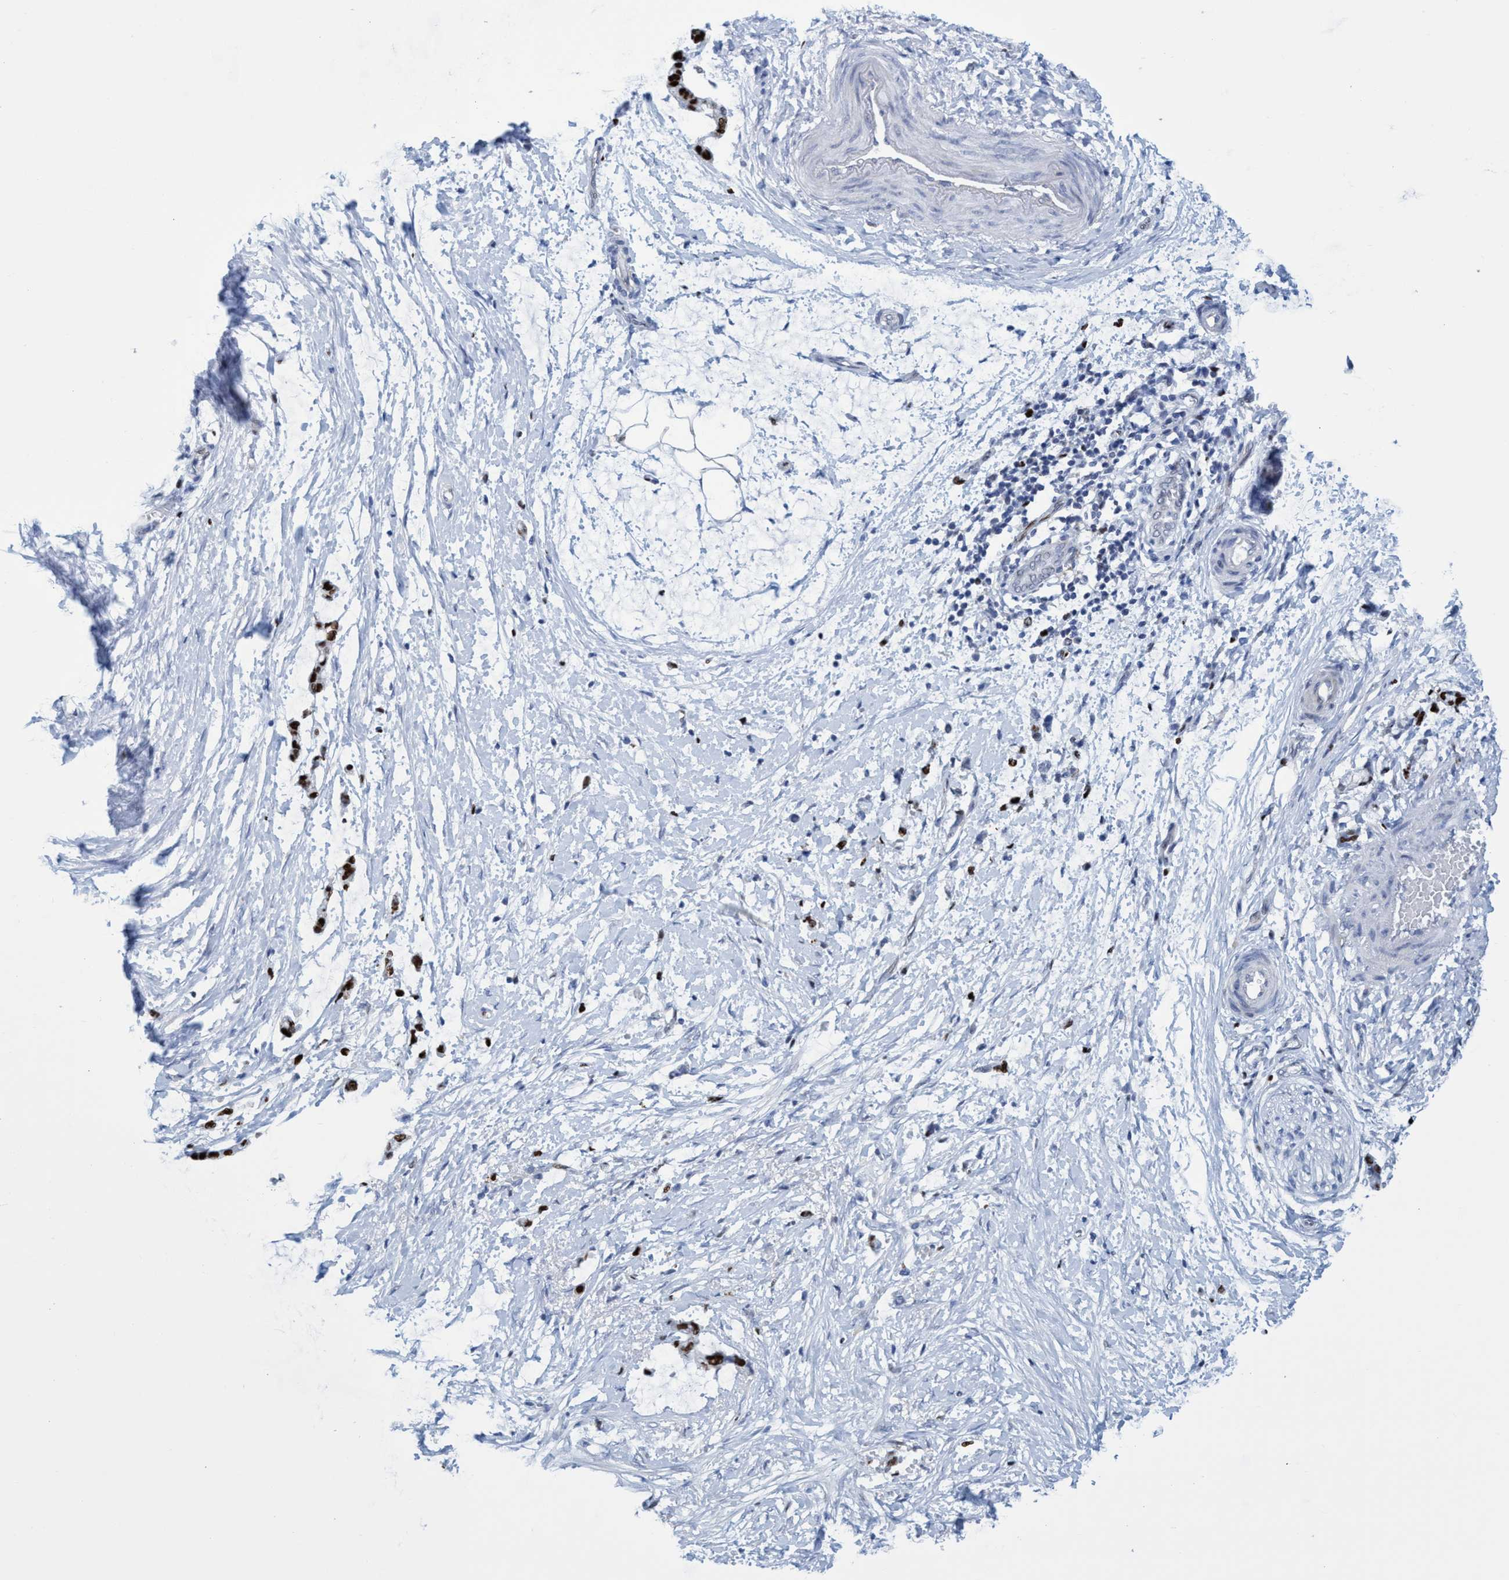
{"staining": {"intensity": "negative", "quantity": "none", "location": "none"}, "tissue": "adipose tissue", "cell_type": "Adipocytes", "image_type": "normal", "snomed": [{"axis": "morphology", "description": "Normal tissue, NOS"}, {"axis": "morphology", "description": "Adenocarcinoma, NOS"}, {"axis": "topography", "description": "Colon"}, {"axis": "topography", "description": "Peripheral nerve tissue"}], "caption": "This is a histopathology image of immunohistochemistry staining of benign adipose tissue, which shows no staining in adipocytes.", "gene": "R3HCC1", "patient": {"sex": "male", "age": 14}}